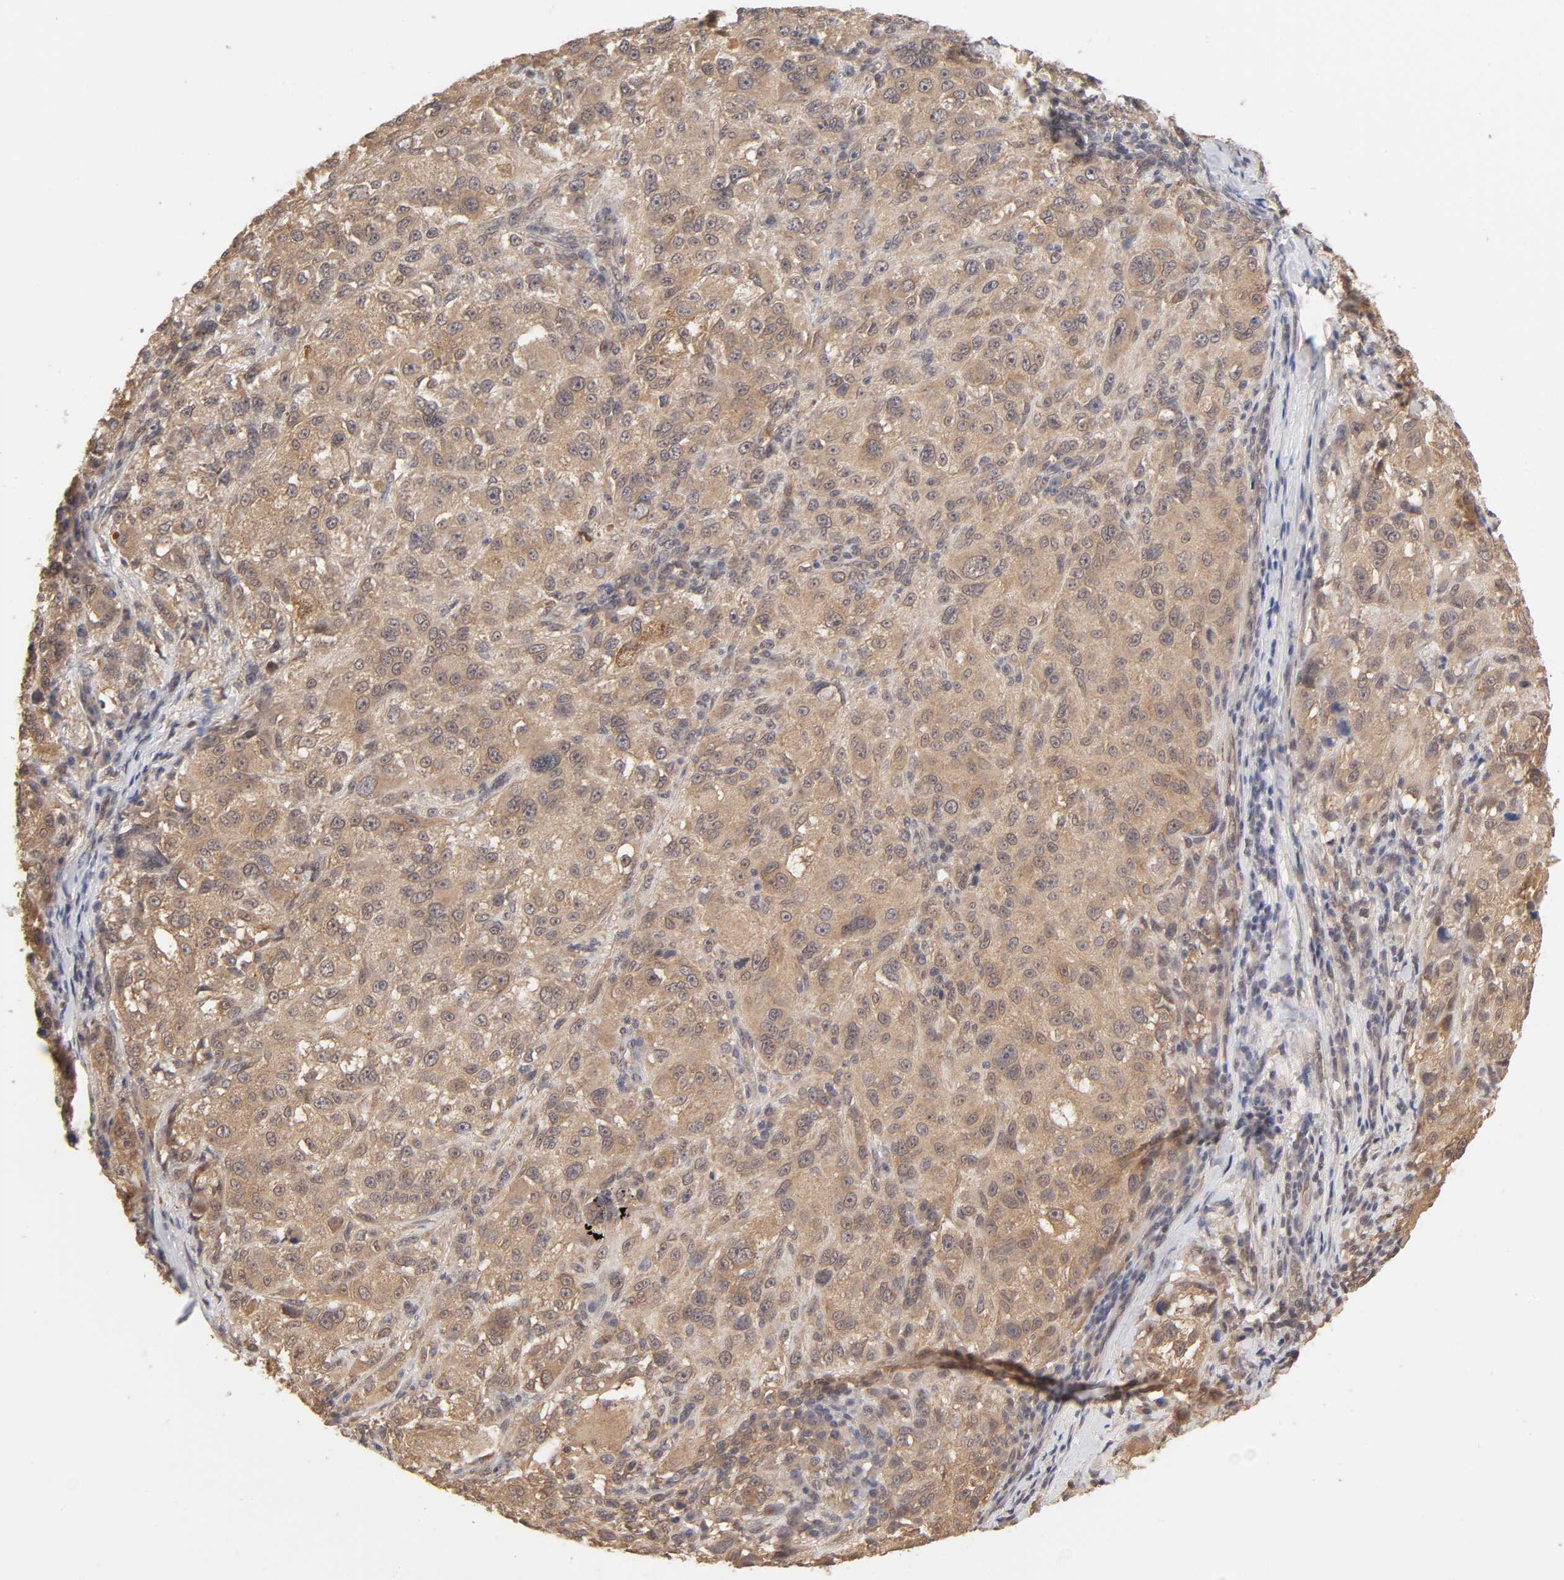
{"staining": {"intensity": "moderate", "quantity": ">75%", "location": "cytoplasmic/membranous"}, "tissue": "melanoma", "cell_type": "Tumor cells", "image_type": "cancer", "snomed": [{"axis": "morphology", "description": "Necrosis, NOS"}, {"axis": "morphology", "description": "Malignant melanoma, NOS"}, {"axis": "topography", "description": "Skin"}], "caption": "IHC histopathology image of malignant melanoma stained for a protein (brown), which reveals medium levels of moderate cytoplasmic/membranous positivity in approximately >75% of tumor cells.", "gene": "MAPK1", "patient": {"sex": "female", "age": 87}}